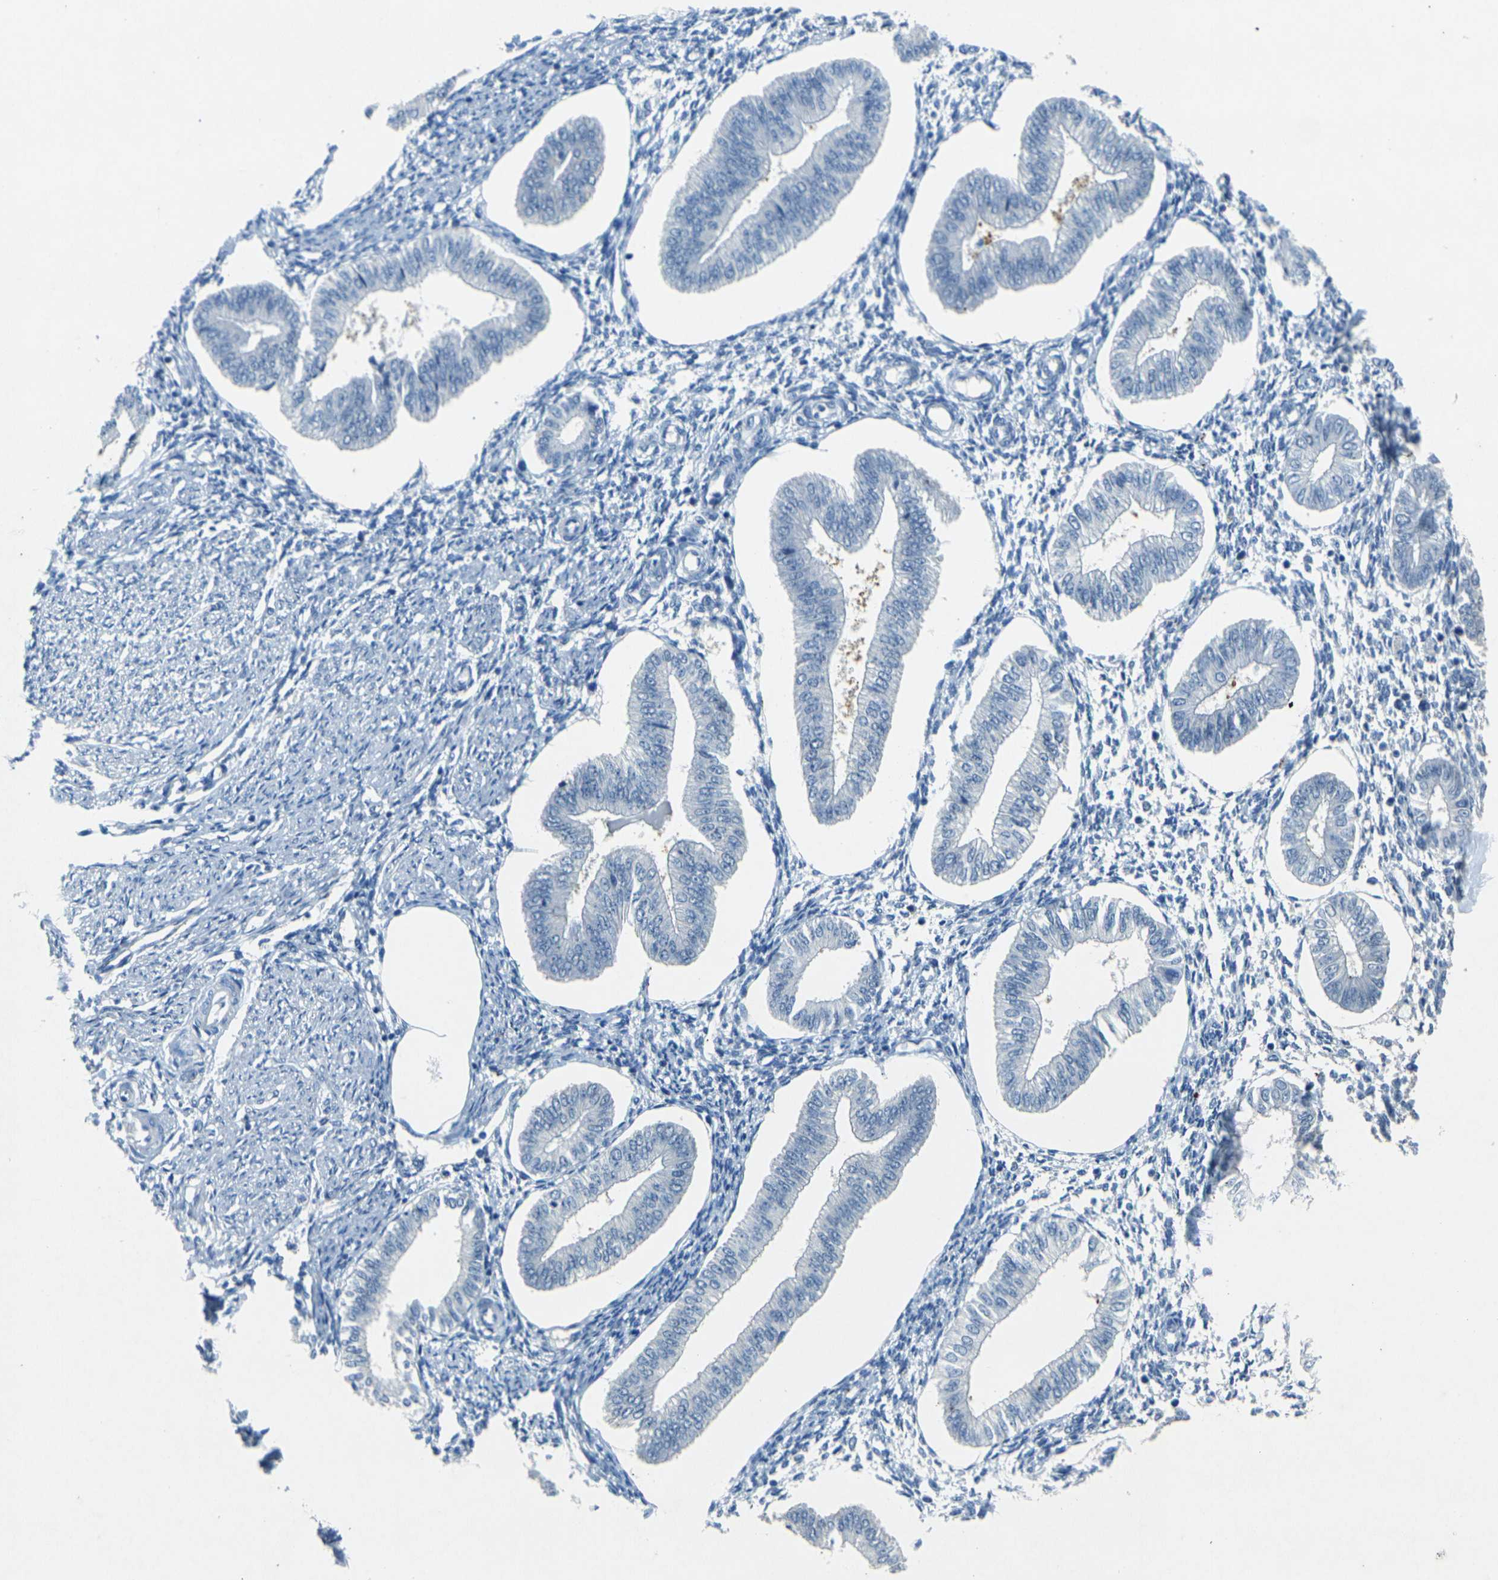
{"staining": {"intensity": "negative", "quantity": "none", "location": "none"}, "tissue": "endometrium", "cell_type": "Cells in endometrial stroma", "image_type": "normal", "snomed": [{"axis": "morphology", "description": "Normal tissue, NOS"}, {"axis": "topography", "description": "Endometrium"}], "caption": "High power microscopy image of an IHC photomicrograph of unremarkable endometrium, revealing no significant expression in cells in endometrial stroma.", "gene": "SORT1", "patient": {"sex": "female", "age": 50}}